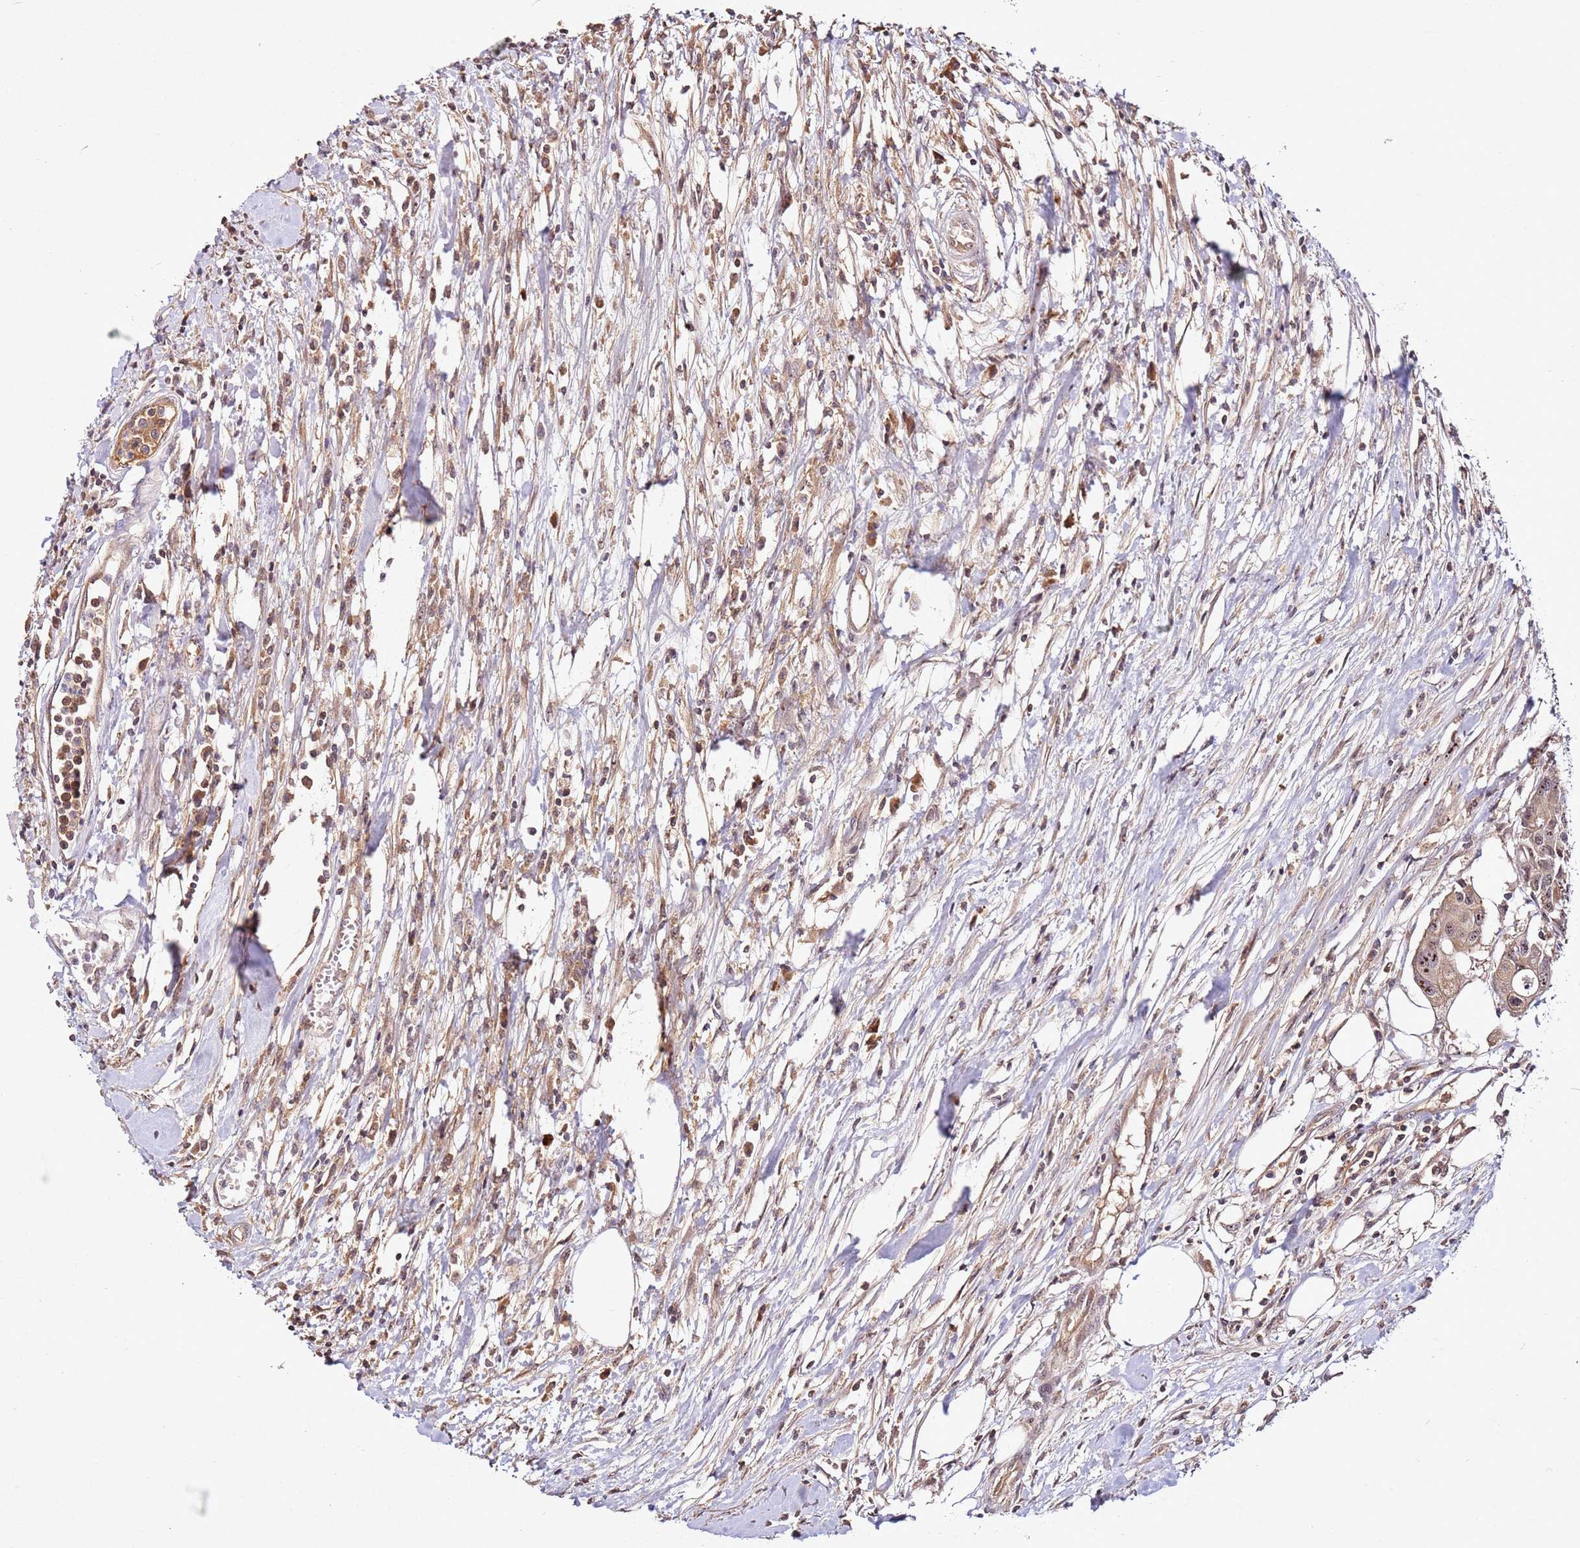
{"staining": {"intensity": "moderate", "quantity": ">75%", "location": "cytoplasmic/membranous,nuclear"}, "tissue": "colorectal cancer", "cell_type": "Tumor cells", "image_type": "cancer", "snomed": [{"axis": "morphology", "description": "Adenocarcinoma, NOS"}, {"axis": "topography", "description": "Colon"}], "caption": "Colorectal cancer stained with a protein marker displays moderate staining in tumor cells.", "gene": "DDX27", "patient": {"sex": "male", "age": 77}}